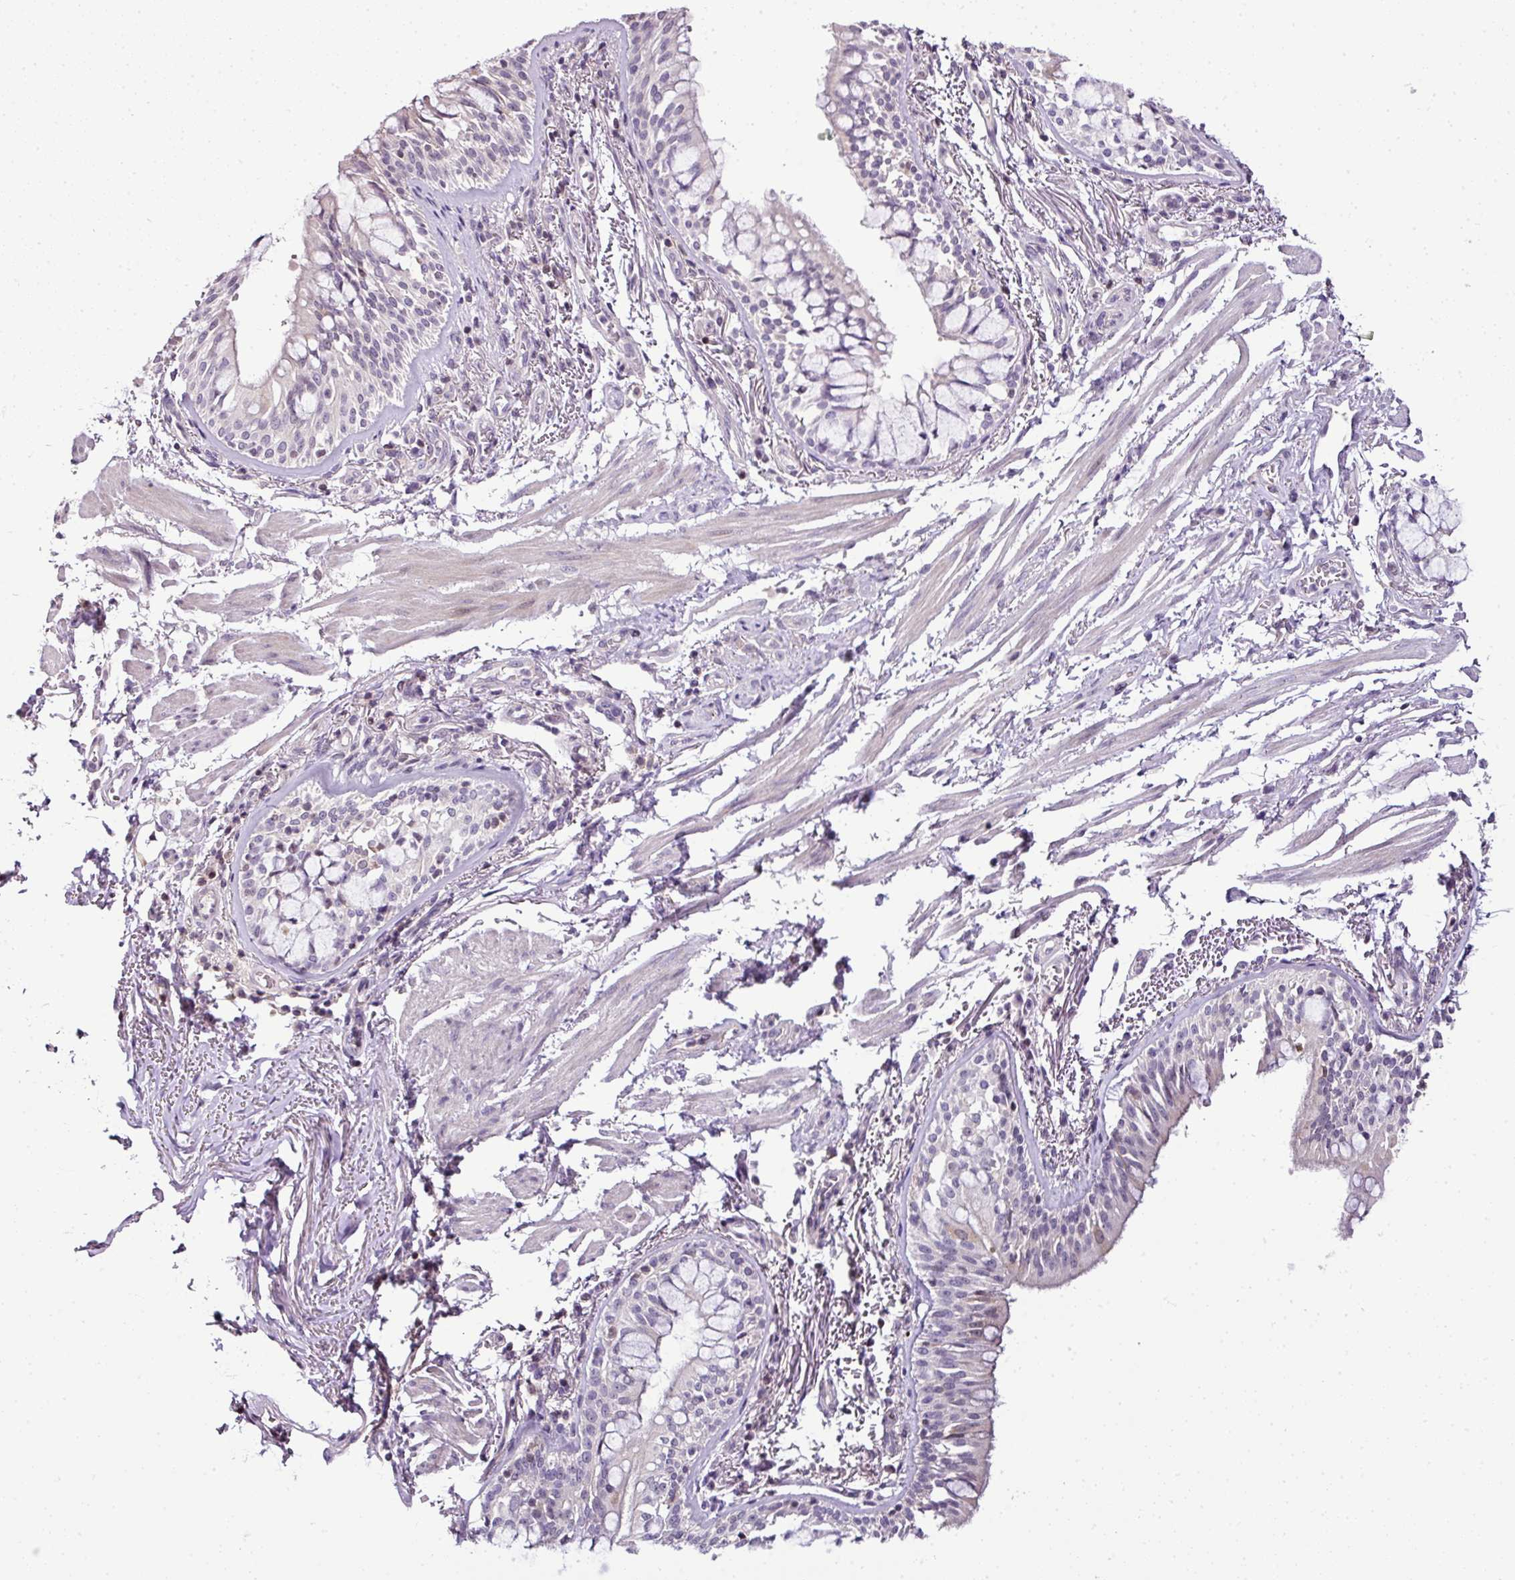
{"staining": {"intensity": "negative", "quantity": "none", "location": "none"}, "tissue": "bronchus", "cell_type": "Respiratory epithelial cells", "image_type": "normal", "snomed": [{"axis": "morphology", "description": "Normal tissue, NOS"}, {"axis": "topography", "description": "Bronchus"}], "caption": "Histopathology image shows no significant protein expression in respiratory epithelial cells of benign bronchus. (DAB (3,3'-diaminobenzidine) IHC with hematoxylin counter stain).", "gene": "TEX30", "patient": {"sex": "male", "age": 70}}